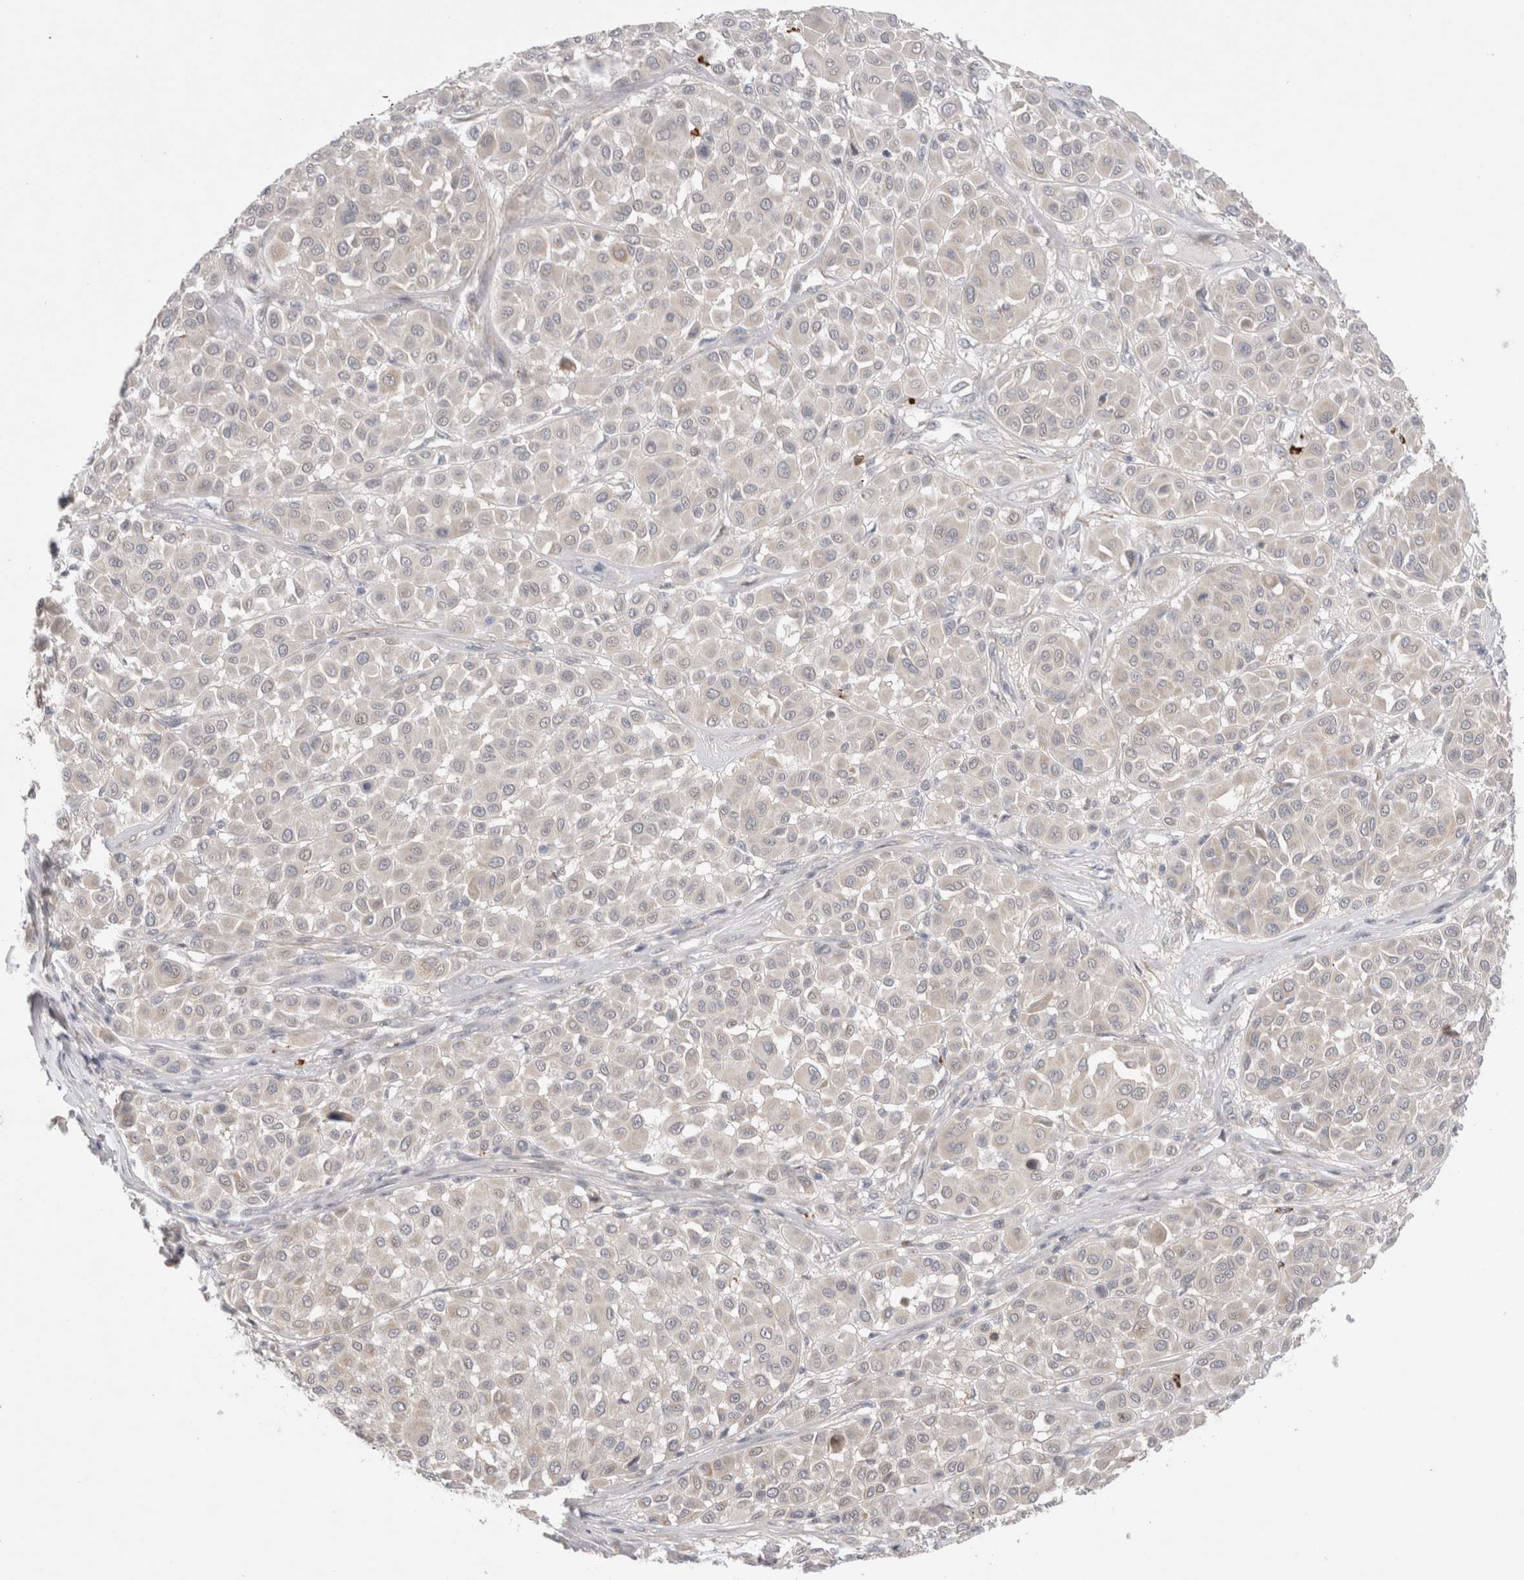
{"staining": {"intensity": "negative", "quantity": "none", "location": "none"}, "tissue": "melanoma", "cell_type": "Tumor cells", "image_type": "cancer", "snomed": [{"axis": "morphology", "description": "Malignant melanoma, Metastatic site"}, {"axis": "topography", "description": "Soft tissue"}], "caption": "Malignant melanoma (metastatic site) stained for a protein using immunohistochemistry exhibits no staining tumor cells.", "gene": "GSDMB", "patient": {"sex": "male", "age": 41}}